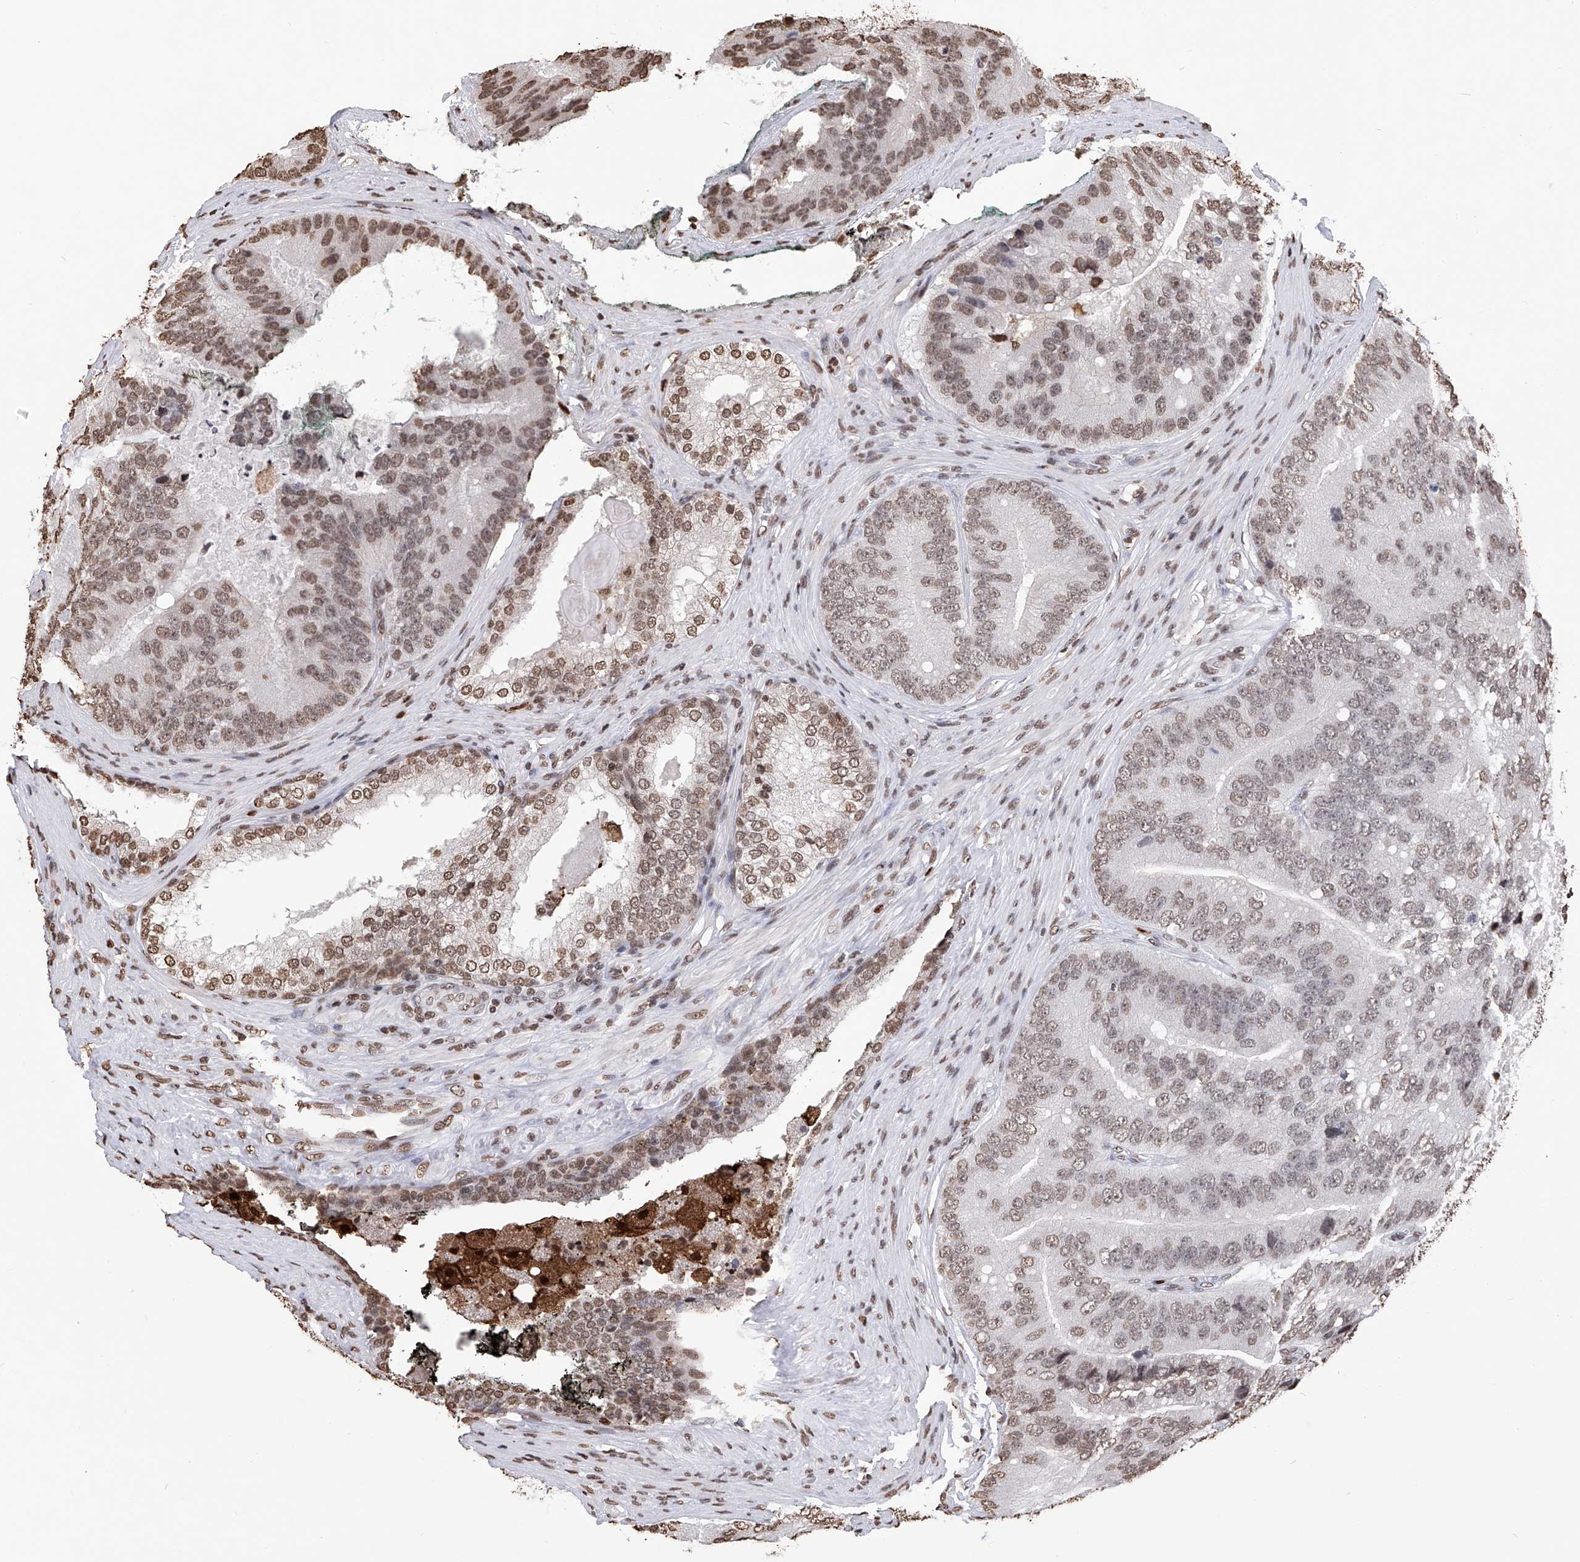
{"staining": {"intensity": "moderate", "quantity": "25%-75%", "location": "cytoplasmic/membranous,nuclear"}, "tissue": "prostate cancer", "cell_type": "Tumor cells", "image_type": "cancer", "snomed": [{"axis": "morphology", "description": "Adenocarcinoma, High grade"}, {"axis": "topography", "description": "Prostate"}], "caption": "High-grade adenocarcinoma (prostate) tissue reveals moderate cytoplasmic/membranous and nuclear staining in about 25%-75% of tumor cells, visualized by immunohistochemistry.", "gene": "CFAP410", "patient": {"sex": "male", "age": 70}}